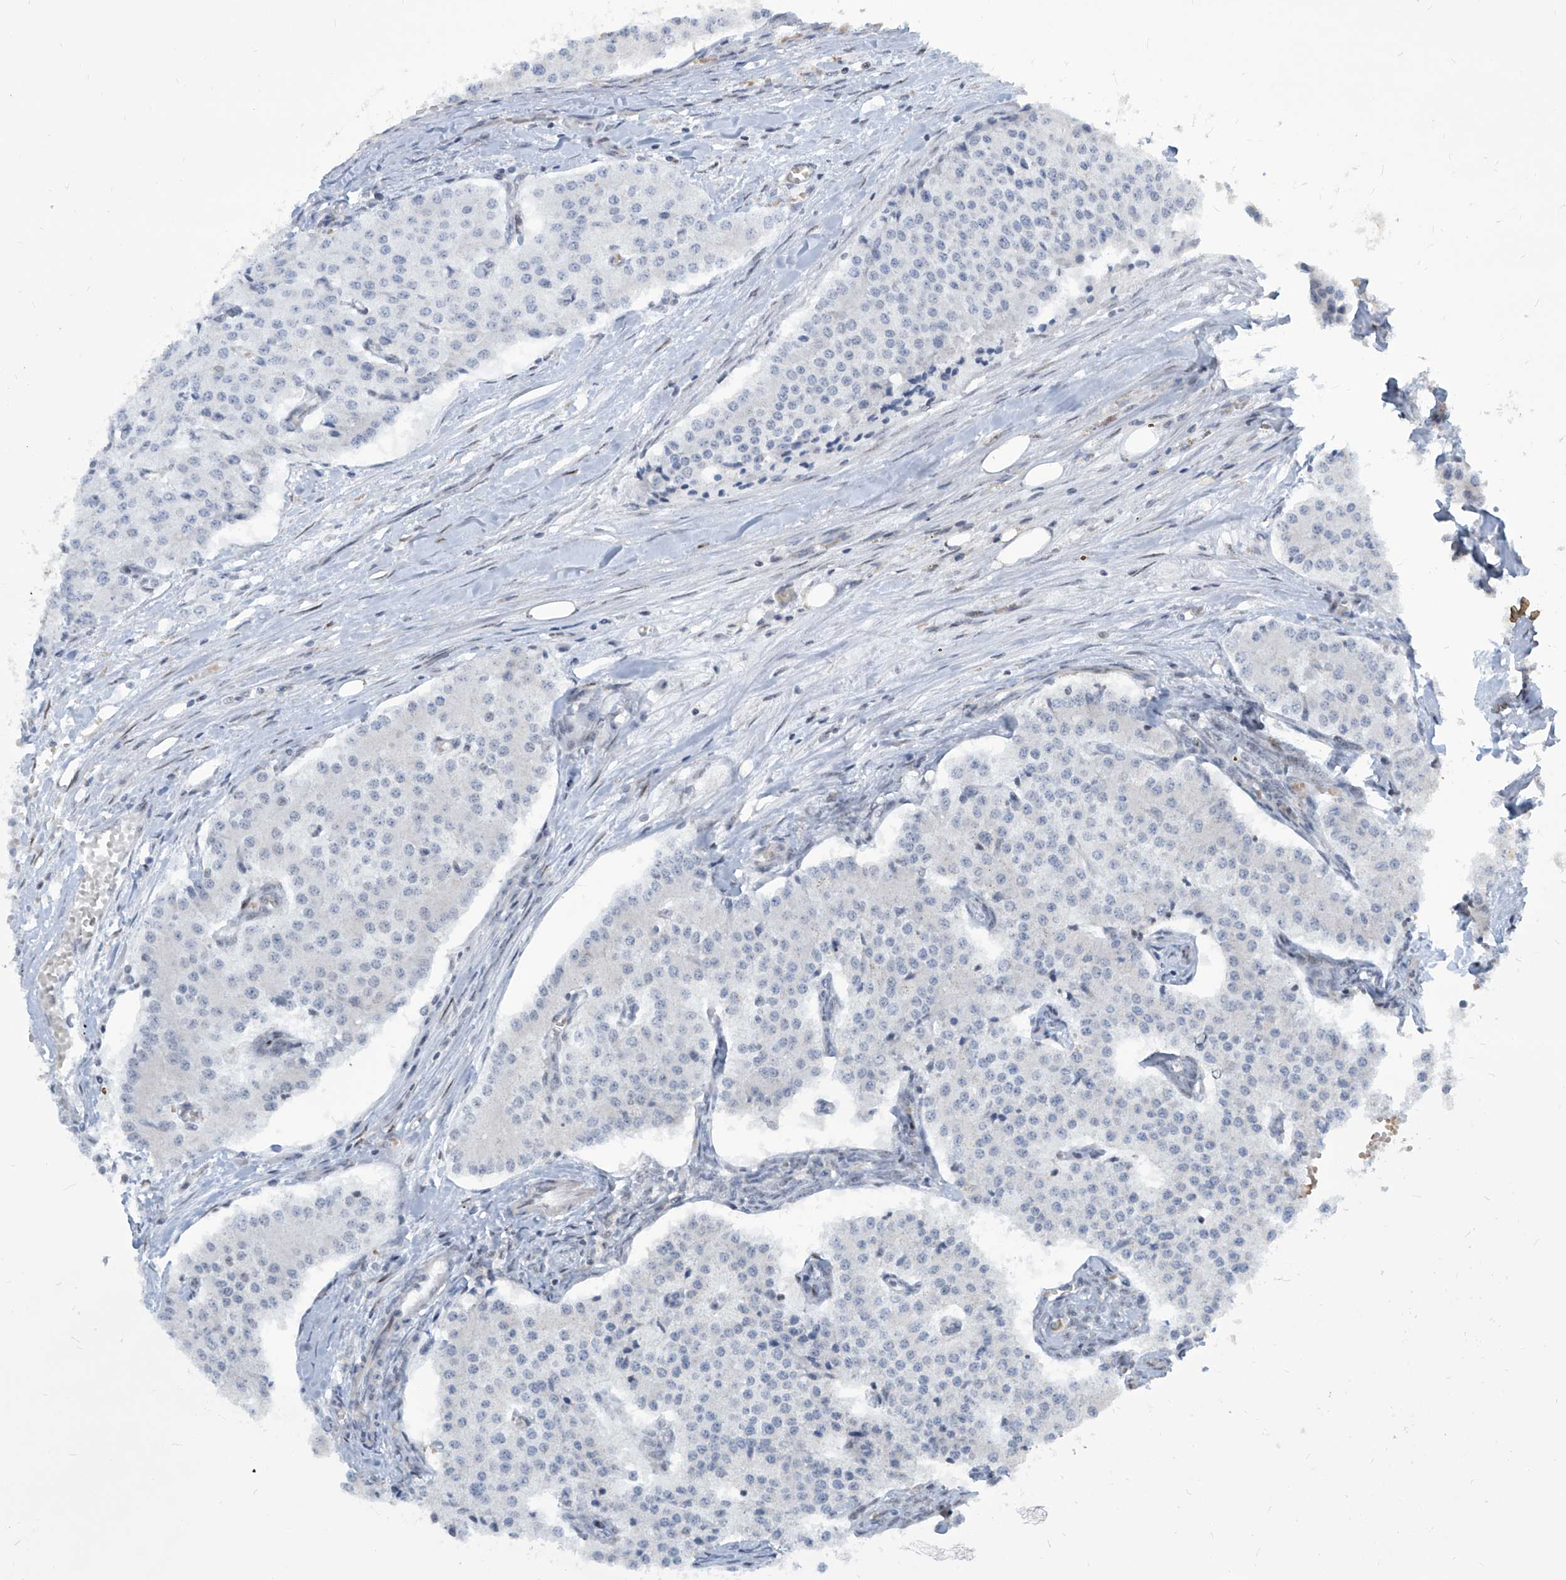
{"staining": {"intensity": "negative", "quantity": "none", "location": "none"}, "tissue": "carcinoid", "cell_type": "Tumor cells", "image_type": "cancer", "snomed": [{"axis": "morphology", "description": "Carcinoid, malignant, NOS"}, {"axis": "topography", "description": "Colon"}], "caption": "Immunohistochemistry micrograph of human malignant carcinoid stained for a protein (brown), which displays no expression in tumor cells.", "gene": "IRF2", "patient": {"sex": "female", "age": 52}}